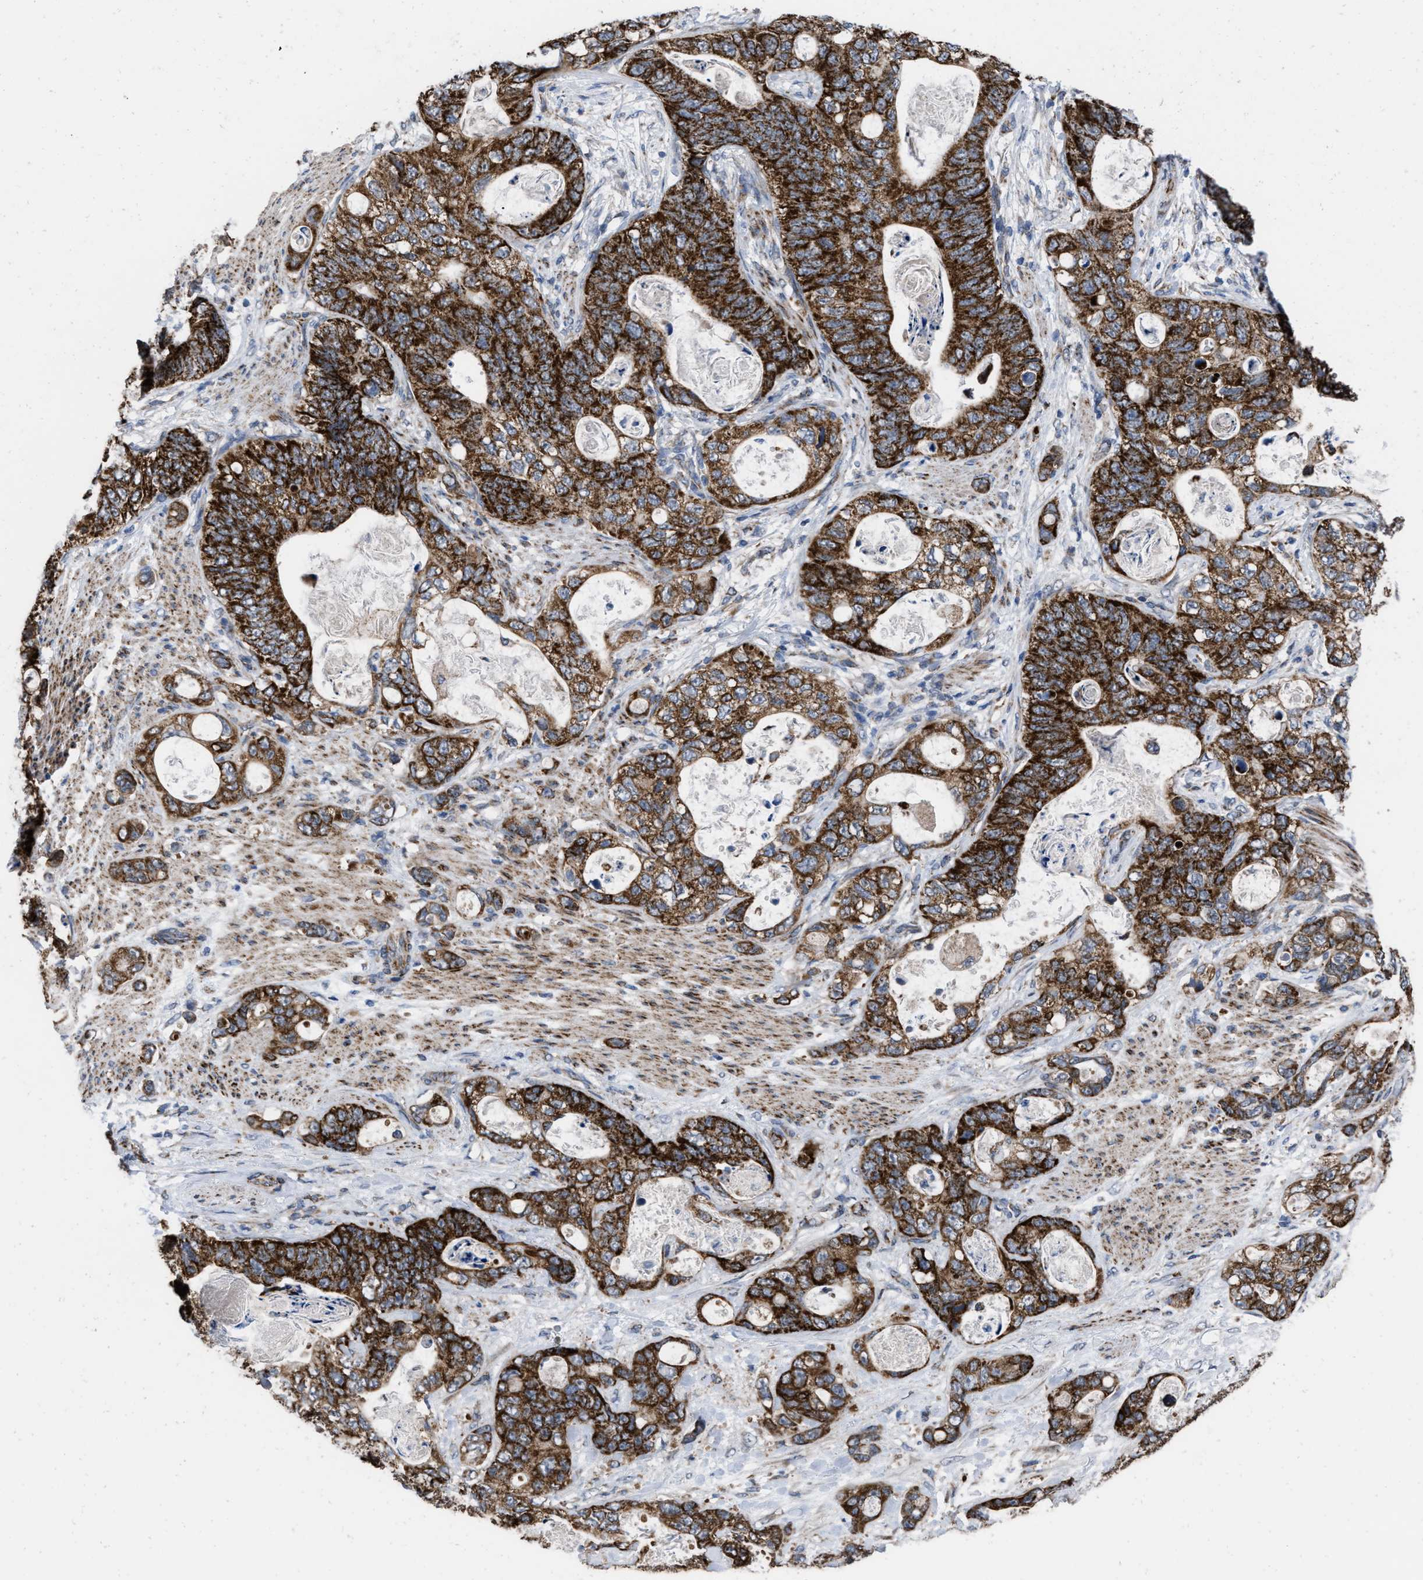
{"staining": {"intensity": "strong", "quantity": ">75%", "location": "cytoplasmic/membranous"}, "tissue": "stomach cancer", "cell_type": "Tumor cells", "image_type": "cancer", "snomed": [{"axis": "morphology", "description": "Normal tissue, NOS"}, {"axis": "morphology", "description": "Adenocarcinoma, NOS"}, {"axis": "topography", "description": "Stomach"}], "caption": "Strong cytoplasmic/membranous staining is appreciated in approximately >75% of tumor cells in stomach cancer (adenocarcinoma).", "gene": "AKAP1", "patient": {"sex": "female", "age": 89}}